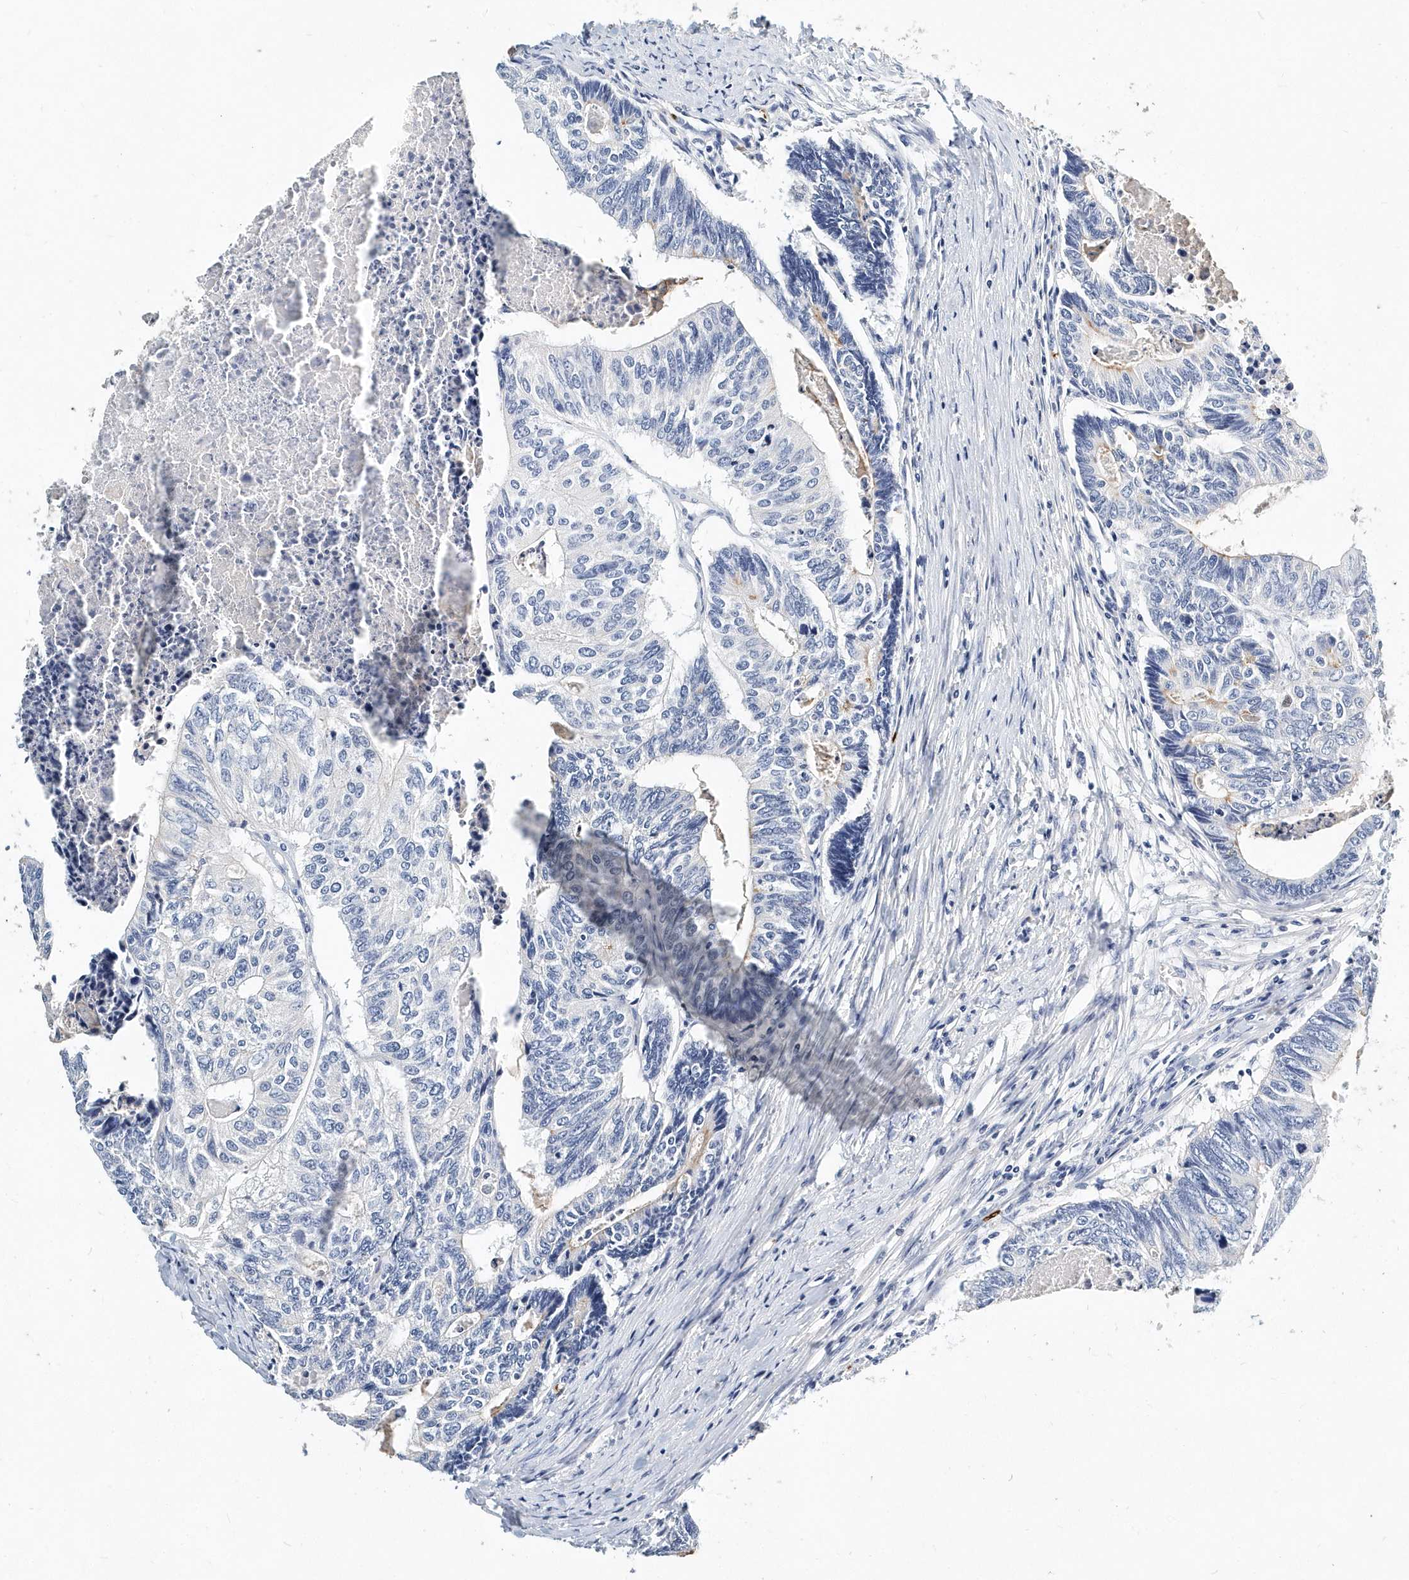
{"staining": {"intensity": "negative", "quantity": "none", "location": "none"}, "tissue": "colorectal cancer", "cell_type": "Tumor cells", "image_type": "cancer", "snomed": [{"axis": "morphology", "description": "Adenocarcinoma, NOS"}, {"axis": "topography", "description": "Colon"}], "caption": "Colorectal cancer (adenocarcinoma) was stained to show a protein in brown. There is no significant expression in tumor cells.", "gene": "ITGA2B", "patient": {"sex": "female", "age": 67}}